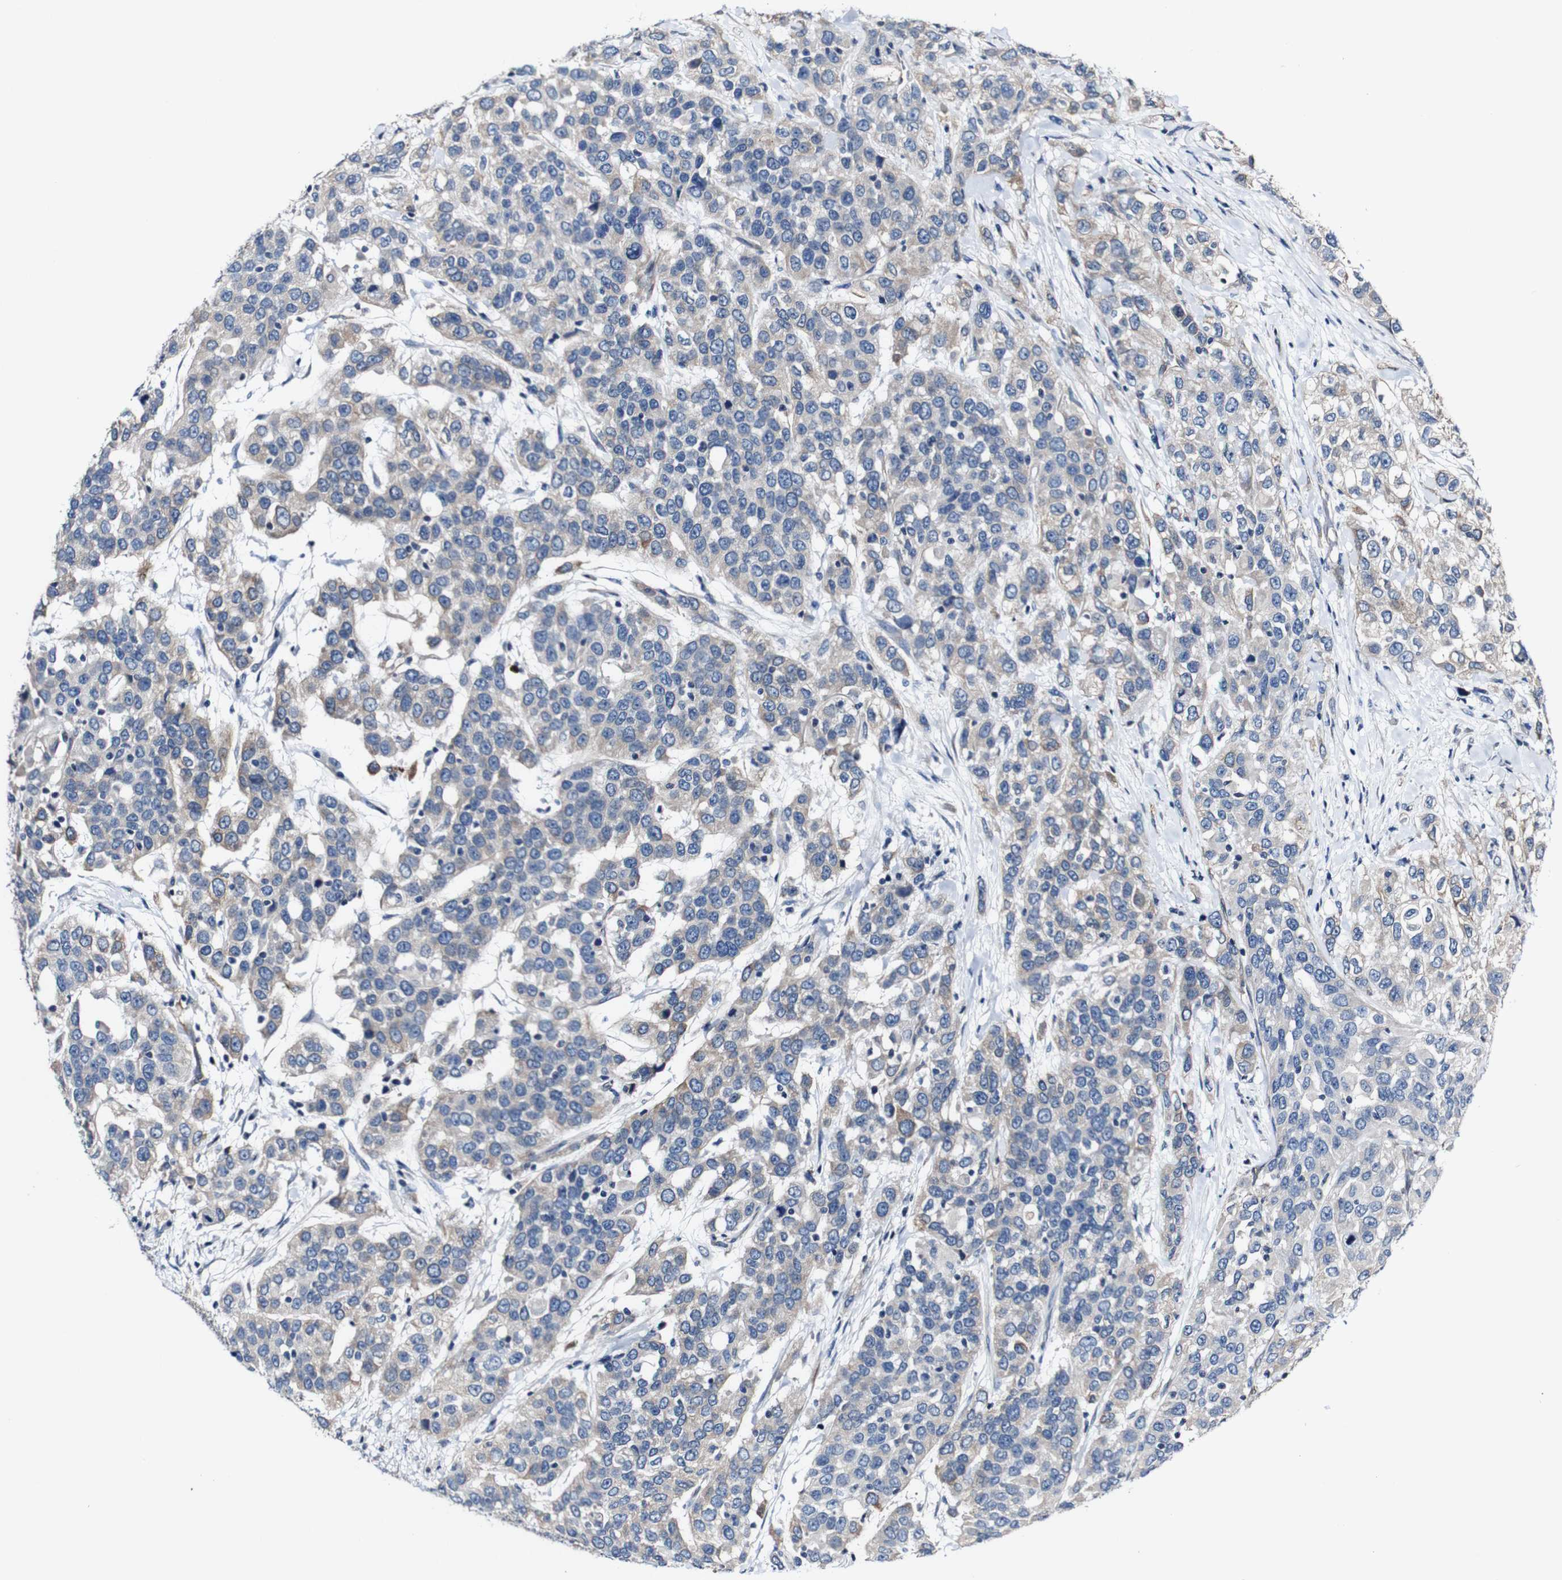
{"staining": {"intensity": "weak", "quantity": "<25%", "location": "cytoplasmic/membranous"}, "tissue": "urothelial cancer", "cell_type": "Tumor cells", "image_type": "cancer", "snomed": [{"axis": "morphology", "description": "Urothelial carcinoma, High grade"}, {"axis": "topography", "description": "Urinary bladder"}], "caption": "This is a histopathology image of IHC staining of urothelial cancer, which shows no expression in tumor cells.", "gene": "GRAMD1A", "patient": {"sex": "female", "age": 80}}